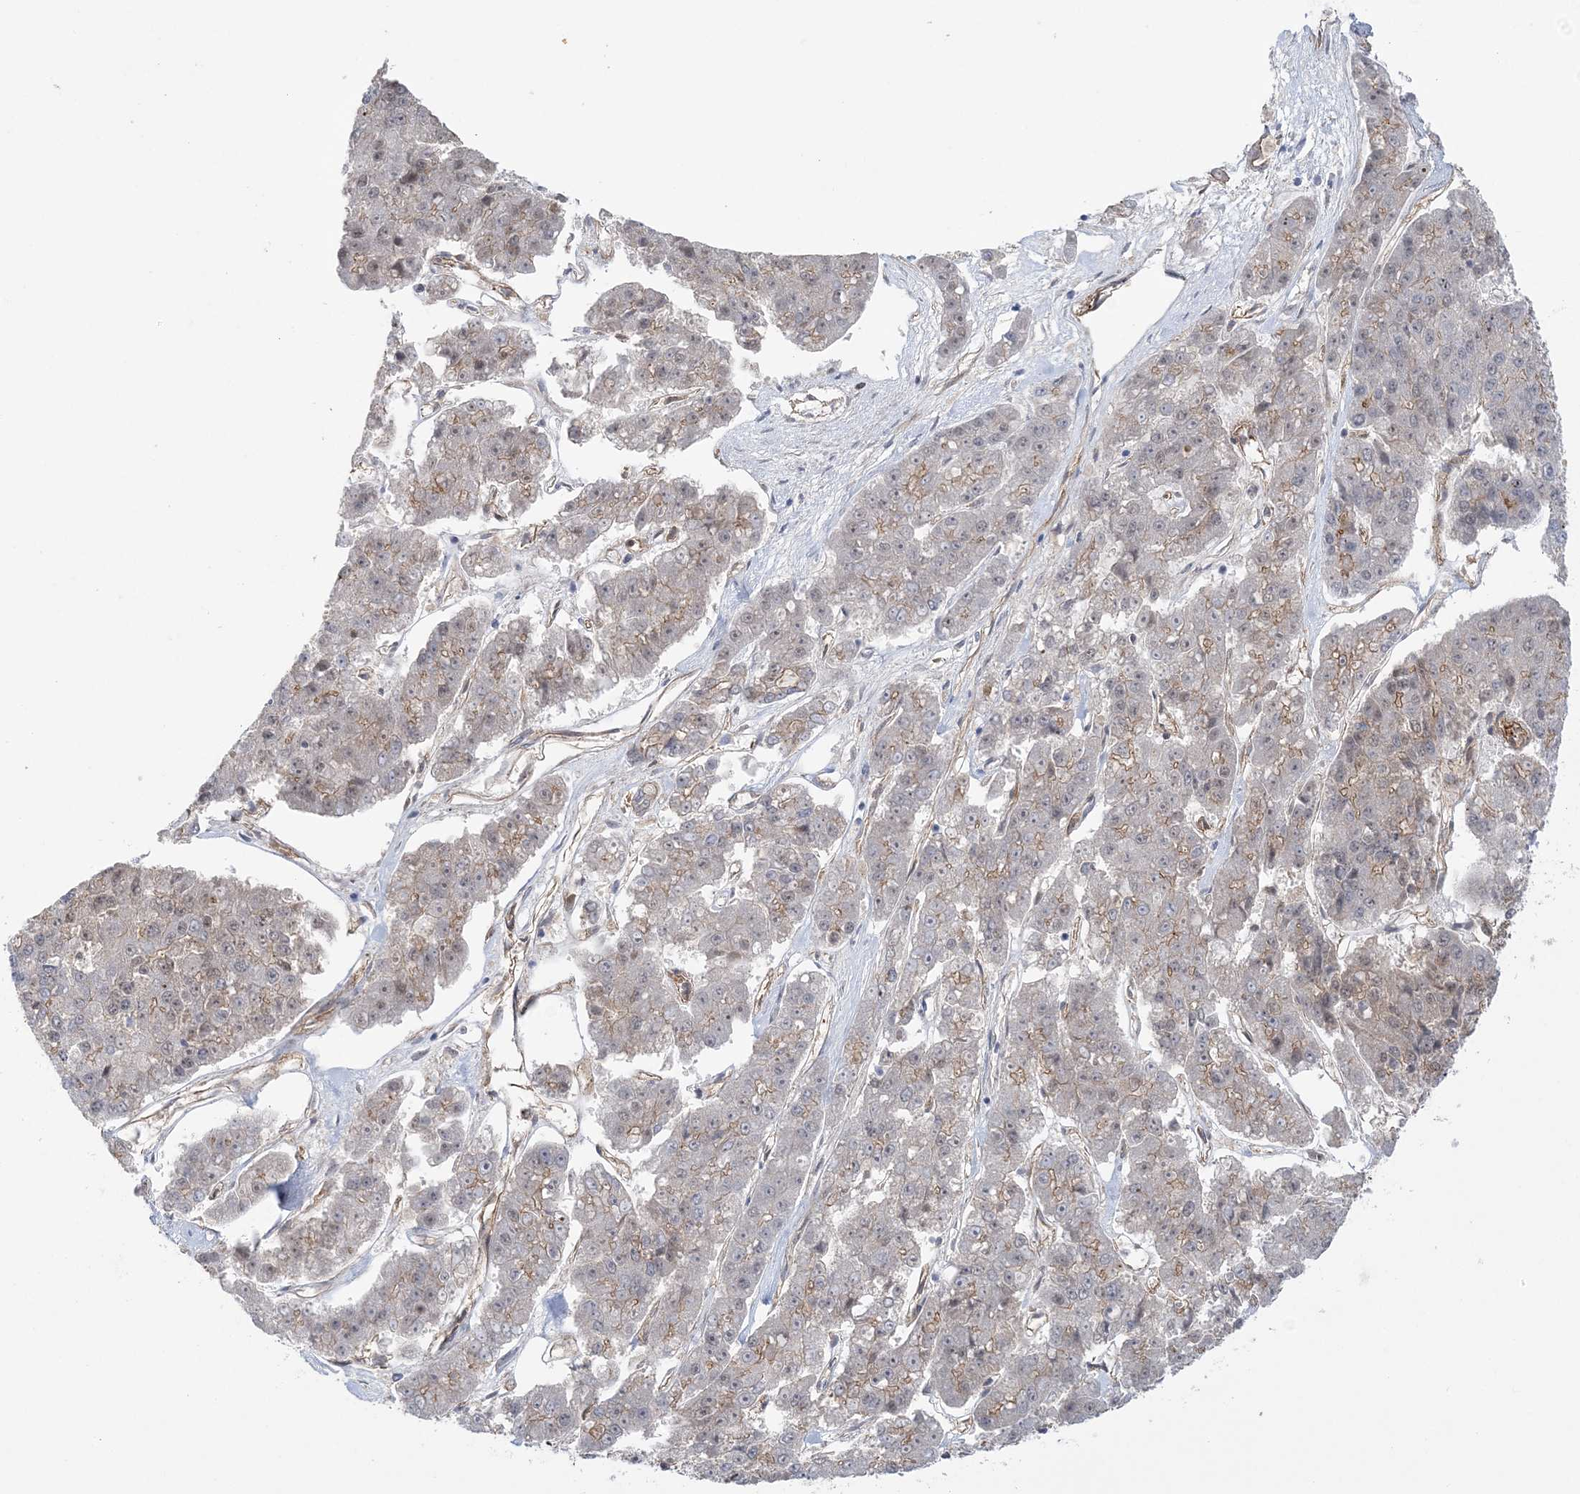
{"staining": {"intensity": "weak", "quantity": "<25%", "location": "cytoplasmic/membranous"}, "tissue": "pancreatic cancer", "cell_type": "Tumor cells", "image_type": "cancer", "snomed": [{"axis": "morphology", "description": "Adenocarcinoma, NOS"}, {"axis": "topography", "description": "Pancreas"}], "caption": "Immunohistochemistry (IHC) of human pancreatic cancer reveals no staining in tumor cells.", "gene": "RAI14", "patient": {"sex": "male", "age": 50}}